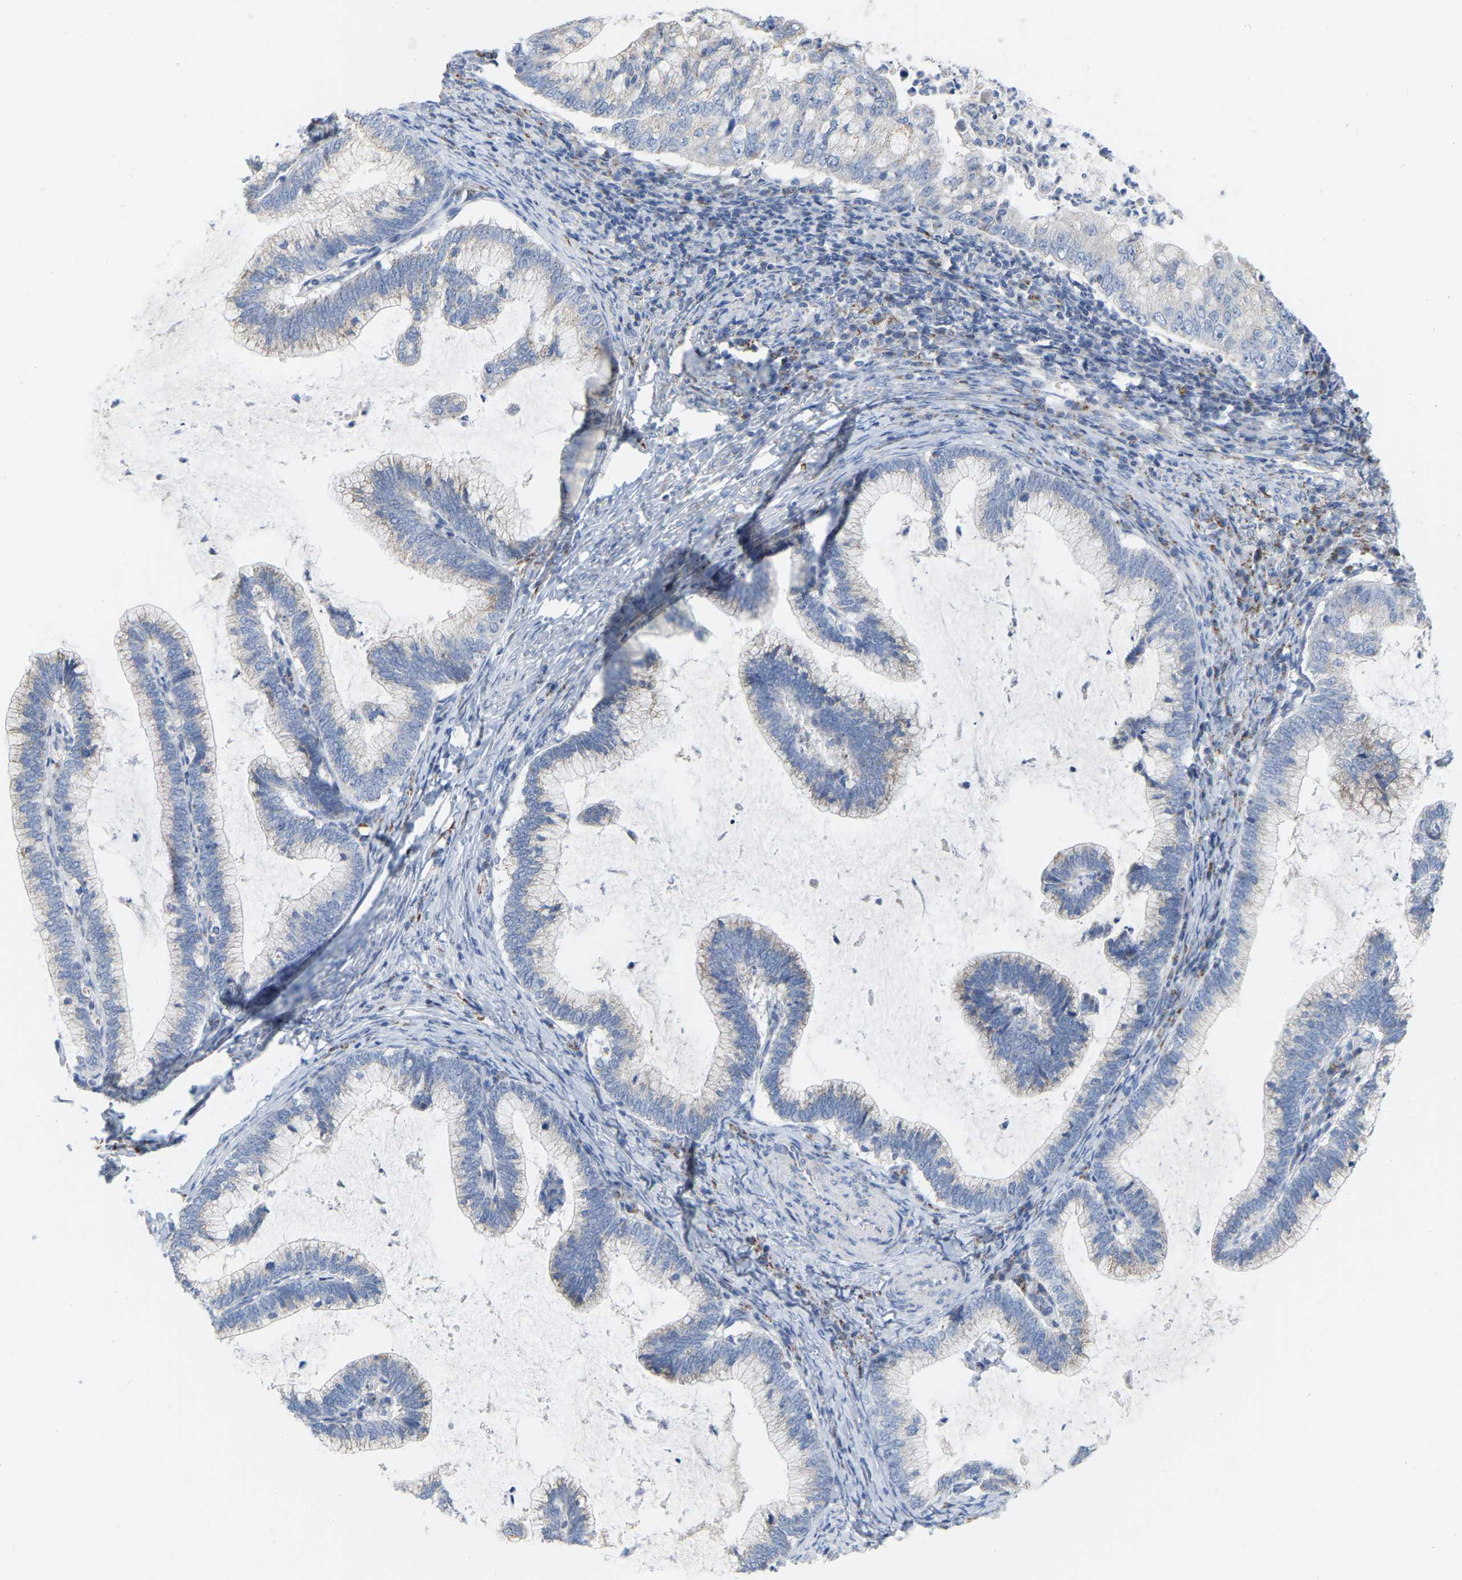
{"staining": {"intensity": "negative", "quantity": "none", "location": "none"}, "tissue": "cervical cancer", "cell_type": "Tumor cells", "image_type": "cancer", "snomed": [{"axis": "morphology", "description": "Adenocarcinoma, NOS"}, {"axis": "topography", "description": "Cervix"}], "caption": "A high-resolution histopathology image shows immunohistochemistry staining of cervical cancer, which shows no significant staining in tumor cells.", "gene": "CBLB", "patient": {"sex": "female", "age": 36}}